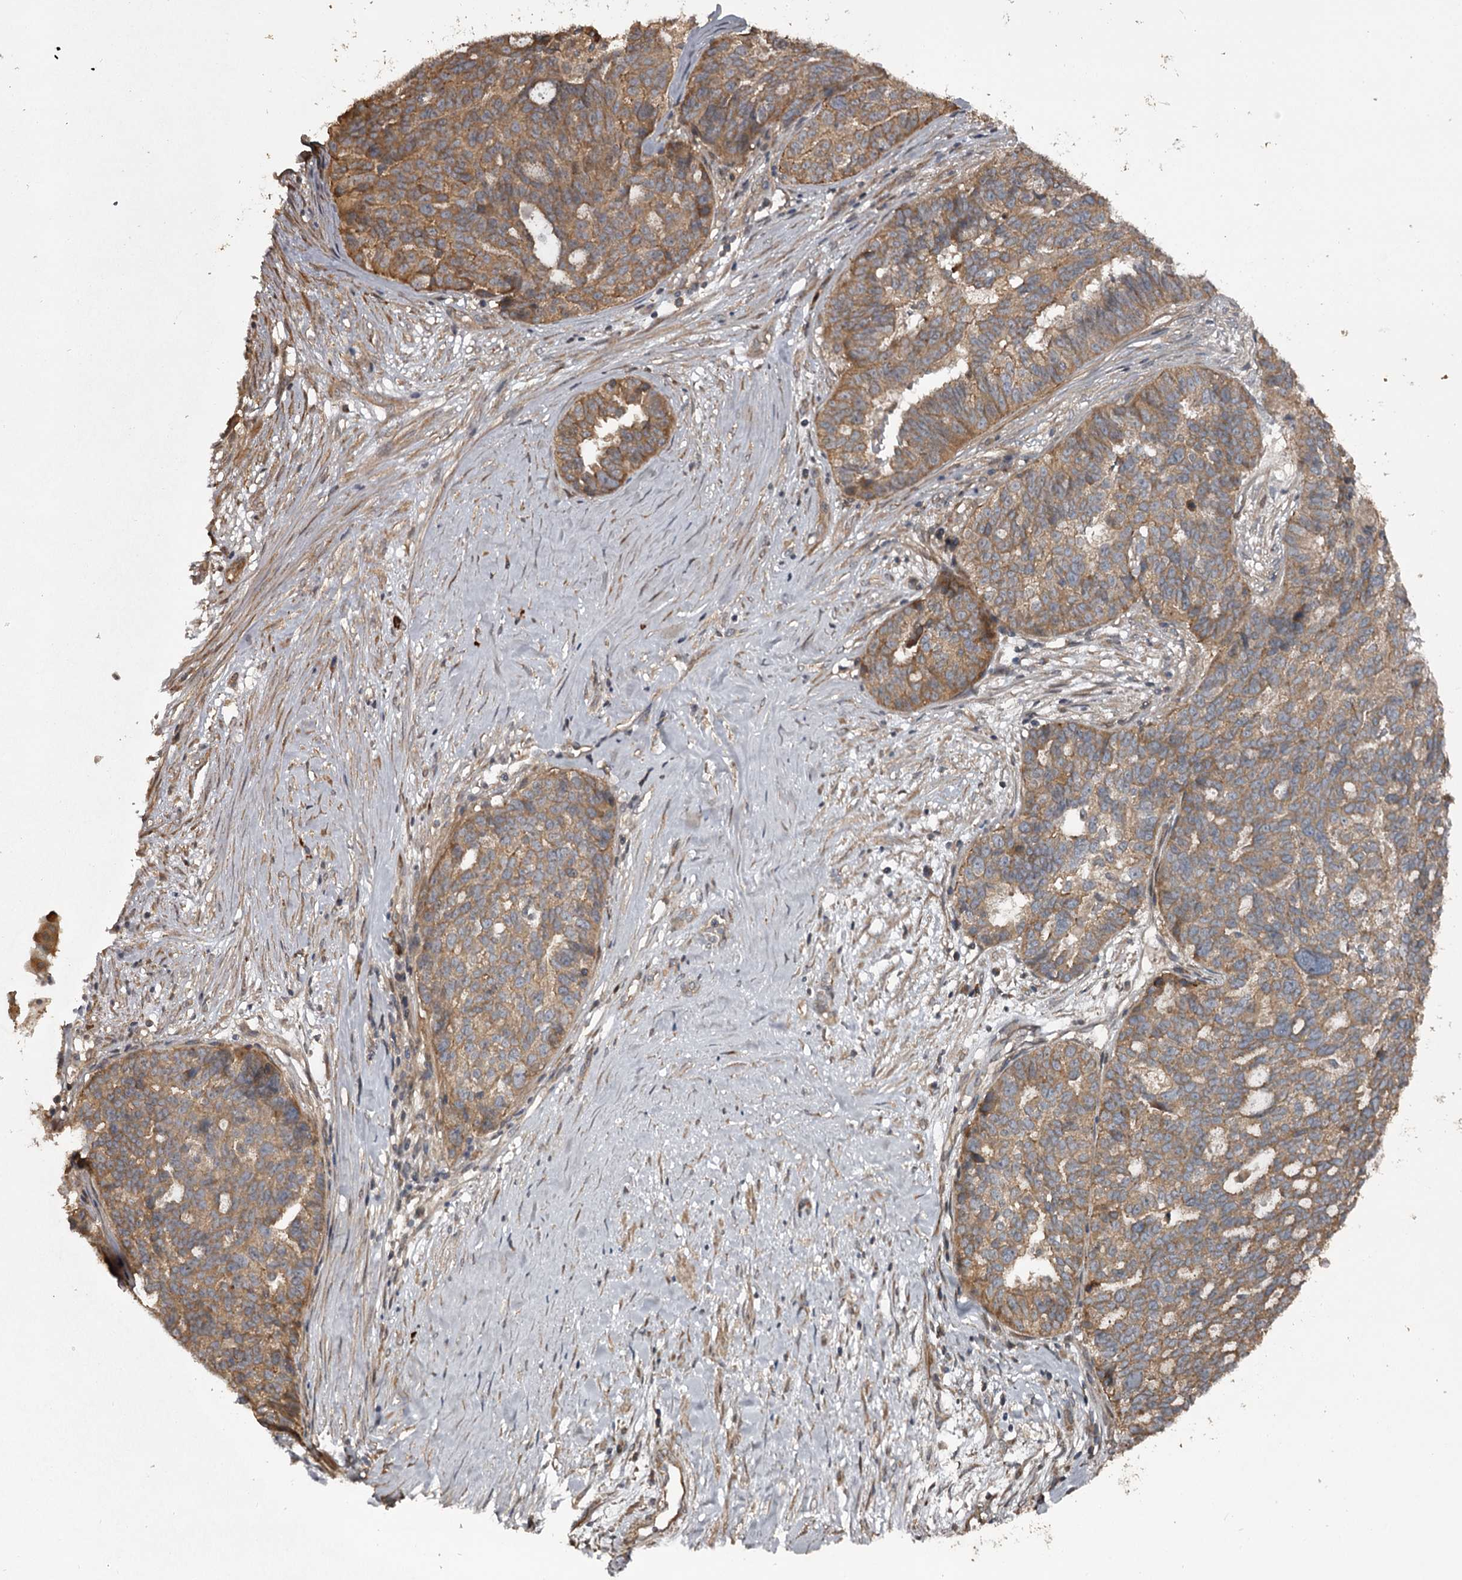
{"staining": {"intensity": "moderate", "quantity": ">75%", "location": "cytoplasmic/membranous"}, "tissue": "ovarian cancer", "cell_type": "Tumor cells", "image_type": "cancer", "snomed": [{"axis": "morphology", "description": "Cystadenocarcinoma, serous, NOS"}, {"axis": "topography", "description": "Ovary"}], "caption": "Serous cystadenocarcinoma (ovarian) tissue shows moderate cytoplasmic/membranous staining in about >75% of tumor cells (DAB = brown stain, brightfield microscopy at high magnification).", "gene": "RAB21", "patient": {"sex": "female", "age": 59}}